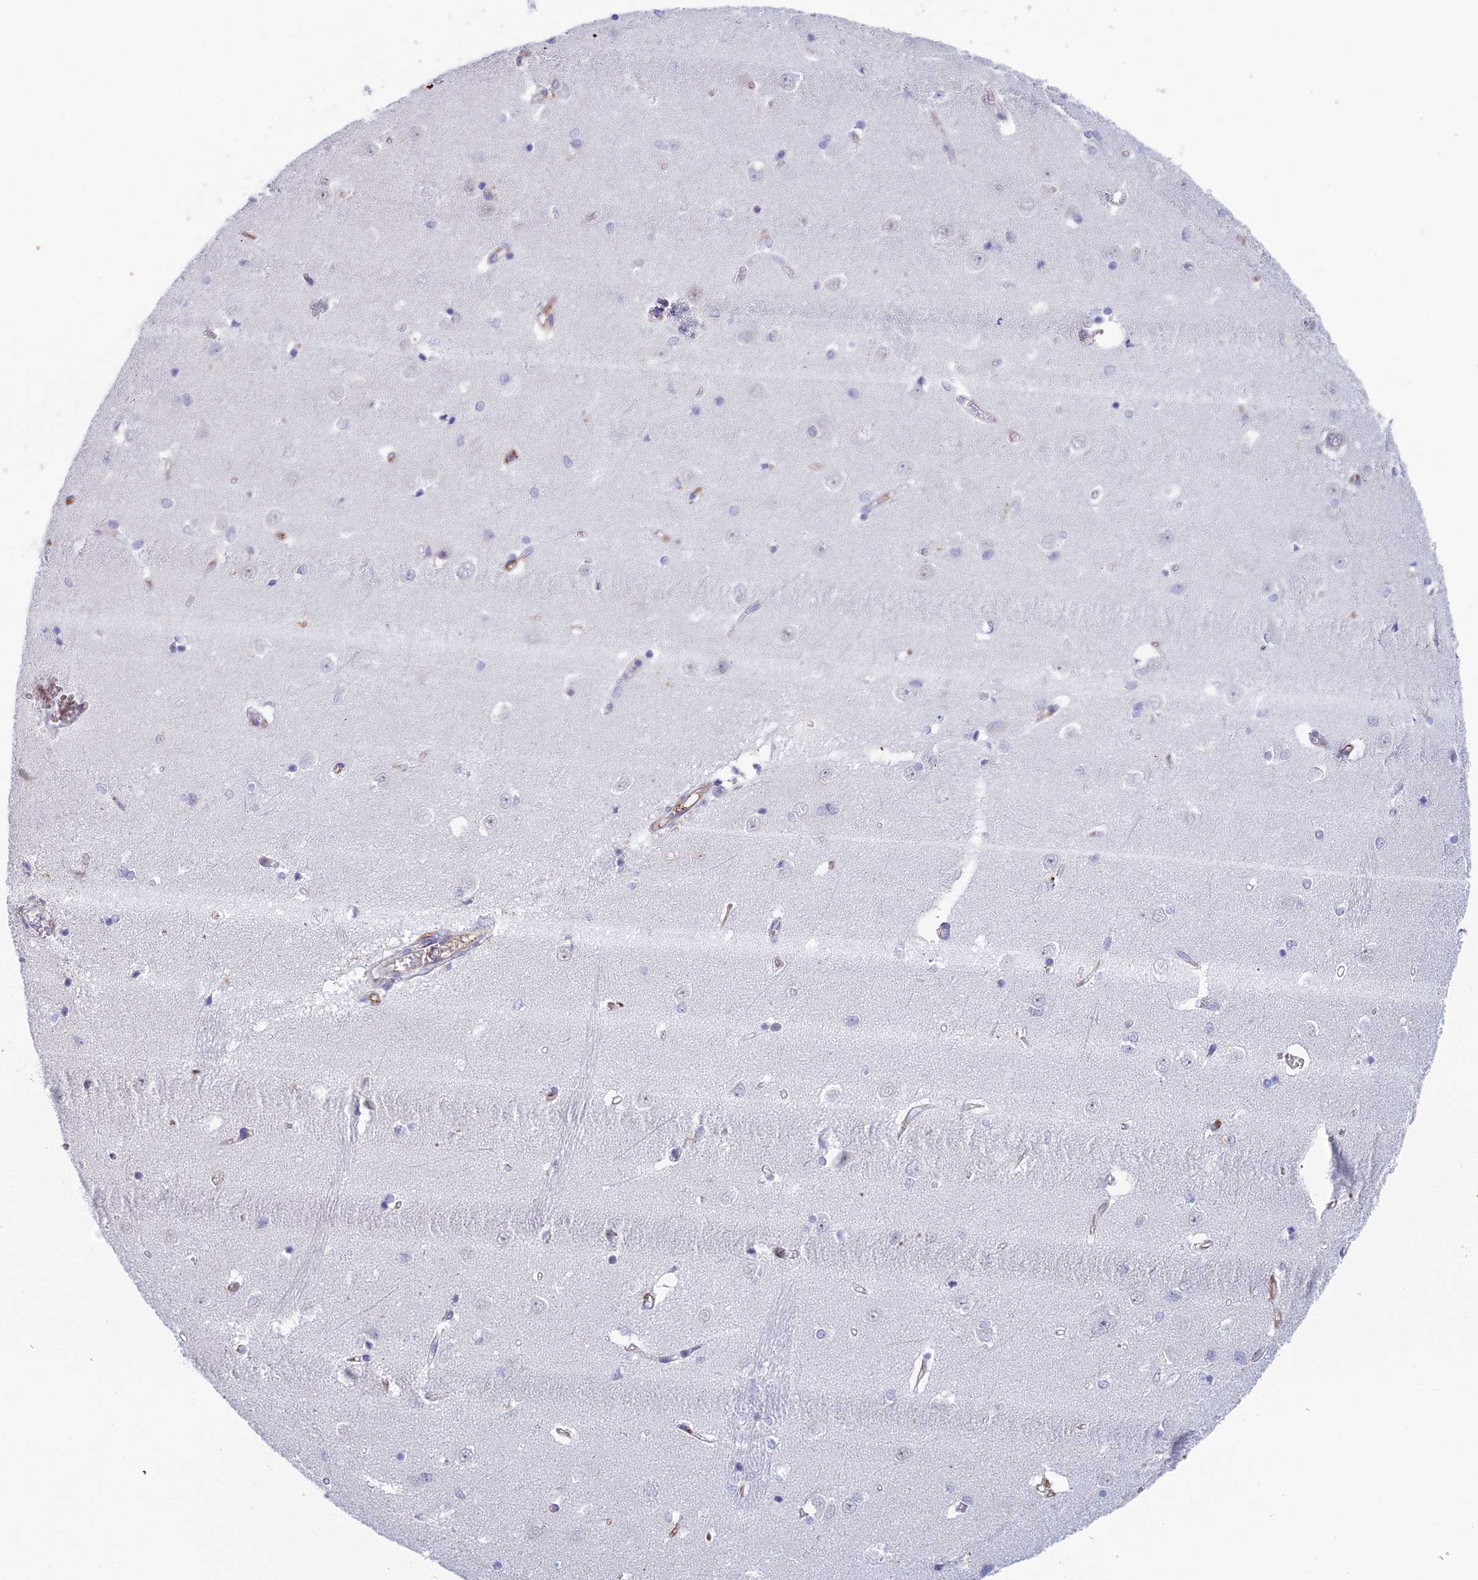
{"staining": {"intensity": "negative", "quantity": "none", "location": "none"}, "tissue": "caudate", "cell_type": "Glial cells", "image_type": "normal", "snomed": [{"axis": "morphology", "description": "Normal tissue, NOS"}, {"axis": "topography", "description": "Lateral ventricle wall"}], "caption": "IHC of benign caudate reveals no staining in glial cells. The staining was performed using DAB (3,3'-diaminobenzidine) to visualize the protein expression in brown, while the nuclei were stained in blue with hematoxylin (Magnification: 20x).", "gene": "FERD3L", "patient": {"sex": "male", "age": 37}}